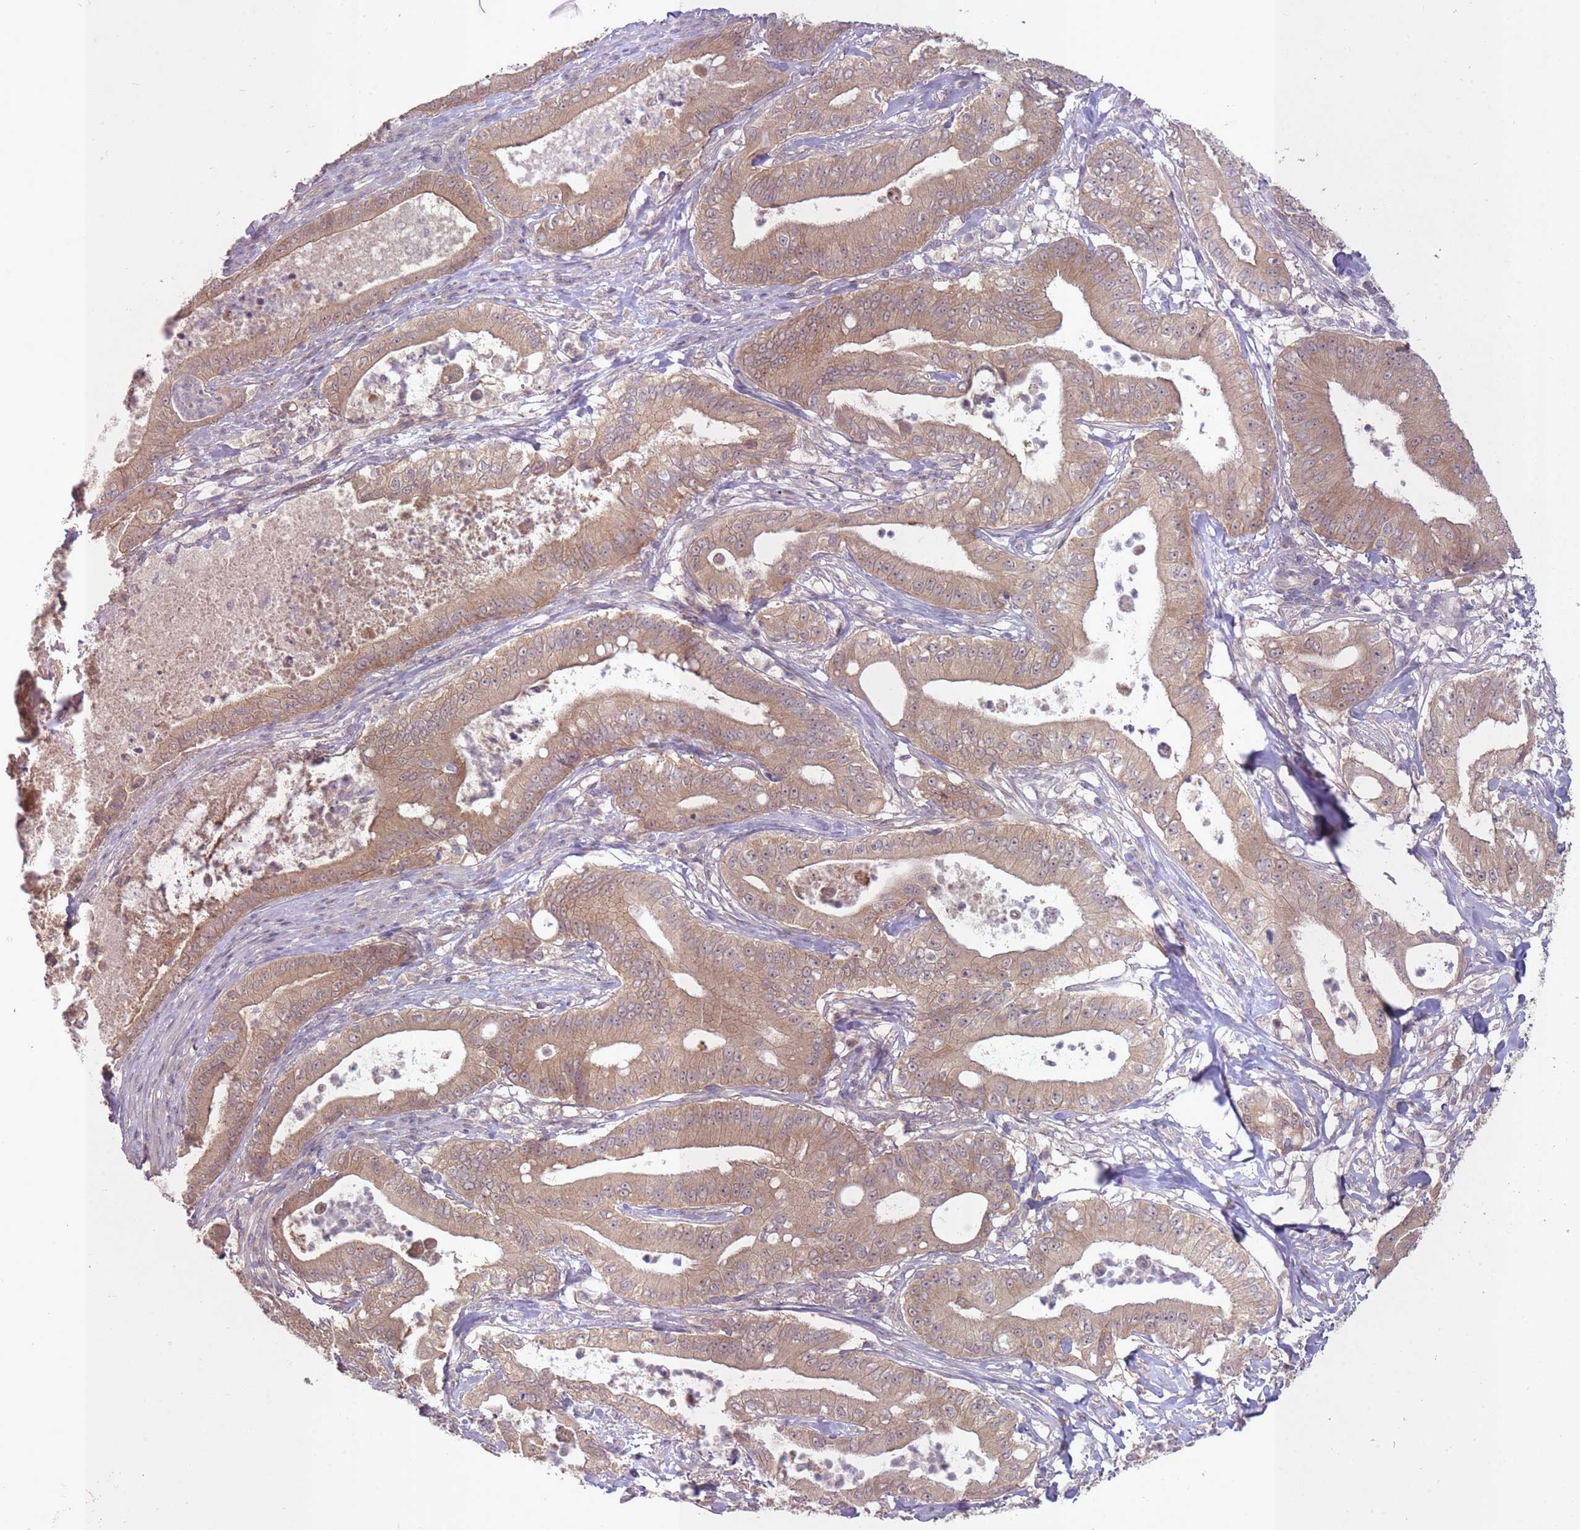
{"staining": {"intensity": "moderate", "quantity": ">75%", "location": "cytoplasmic/membranous"}, "tissue": "pancreatic cancer", "cell_type": "Tumor cells", "image_type": "cancer", "snomed": [{"axis": "morphology", "description": "Adenocarcinoma, NOS"}, {"axis": "topography", "description": "Pancreas"}], "caption": "Brown immunohistochemical staining in human pancreatic adenocarcinoma exhibits moderate cytoplasmic/membranous positivity in approximately >75% of tumor cells. (IHC, brightfield microscopy, high magnification).", "gene": "LRATD2", "patient": {"sex": "male", "age": 71}}